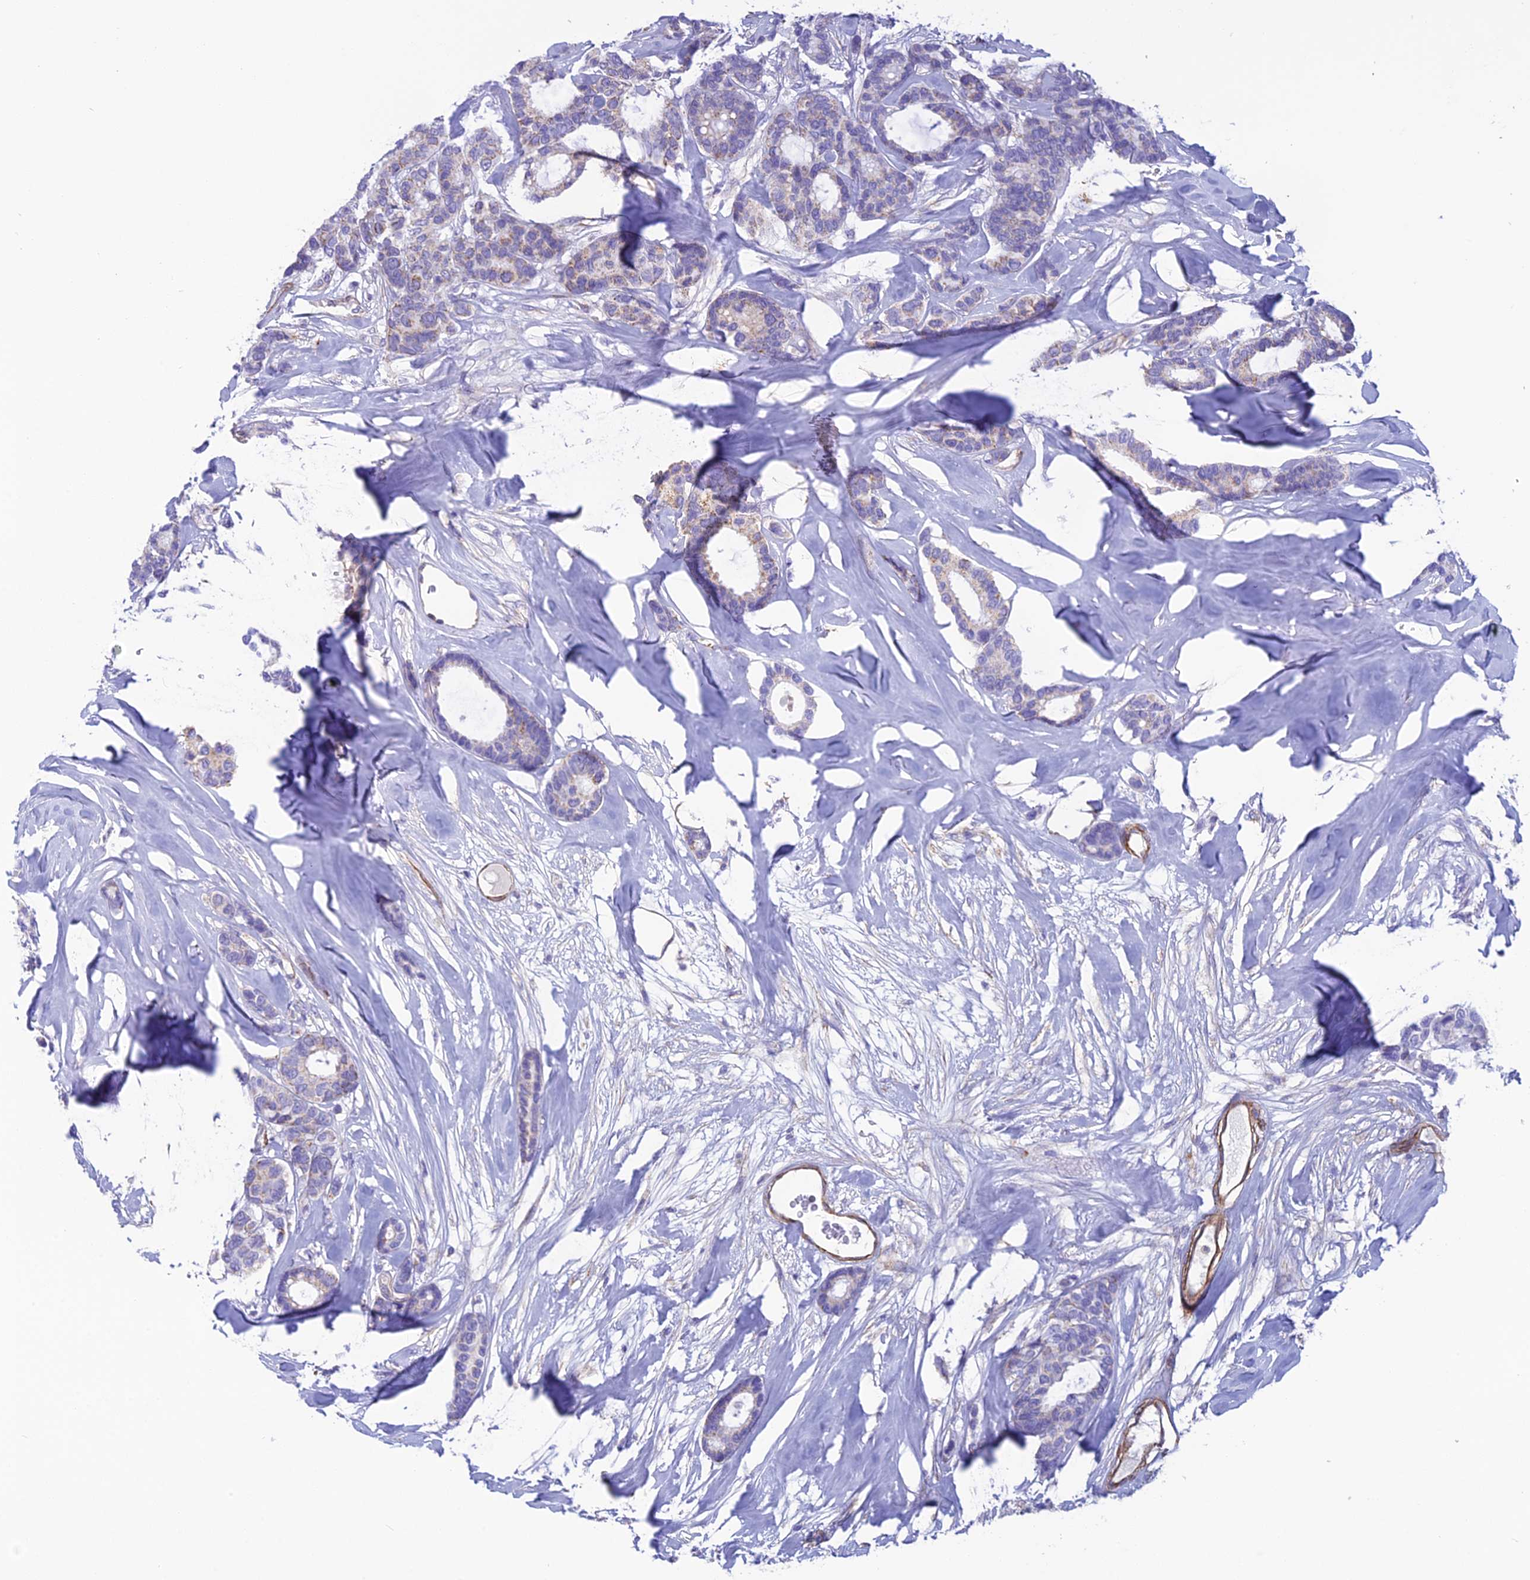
{"staining": {"intensity": "weak", "quantity": "25%-75%", "location": "cytoplasmic/membranous"}, "tissue": "breast cancer", "cell_type": "Tumor cells", "image_type": "cancer", "snomed": [{"axis": "morphology", "description": "Duct carcinoma"}, {"axis": "topography", "description": "Breast"}], "caption": "Immunohistochemistry (IHC) (DAB) staining of human breast intraductal carcinoma reveals weak cytoplasmic/membranous protein expression in approximately 25%-75% of tumor cells.", "gene": "POMGNT1", "patient": {"sex": "female", "age": 87}}